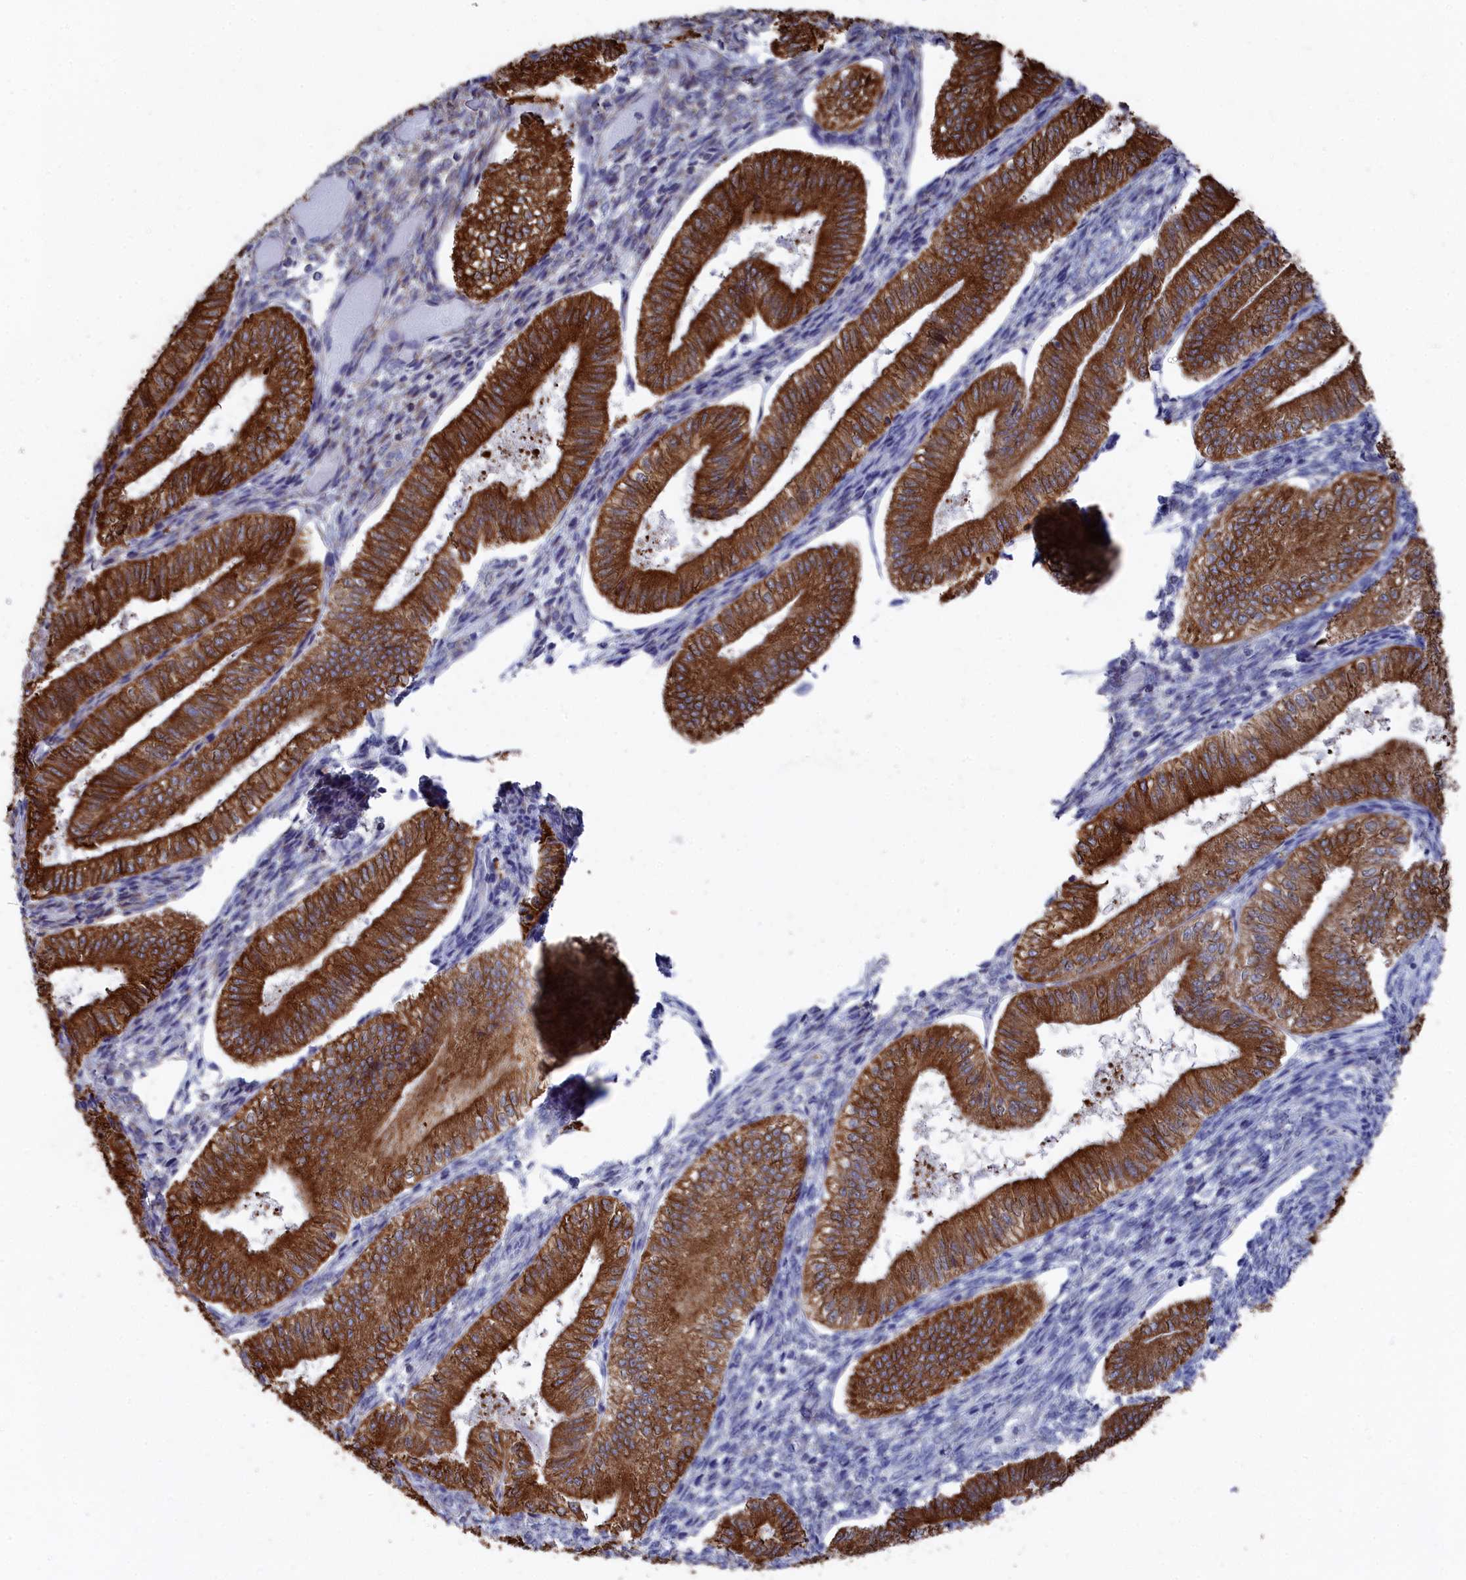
{"staining": {"intensity": "moderate", "quantity": "<25%", "location": "cytoplasmic/membranous"}, "tissue": "endometrium", "cell_type": "Cells in endometrial stroma", "image_type": "normal", "snomed": [{"axis": "morphology", "description": "Normal tissue, NOS"}, {"axis": "topography", "description": "Endometrium"}], "caption": "Protein expression by immunohistochemistry (IHC) shows moderate cytoplasmic/membranous positivity in about <25% of cells in endometrial stroma in normal endometrium.", "gene": "SEMG2", "patient": {"sex": "female", "age": 34}}